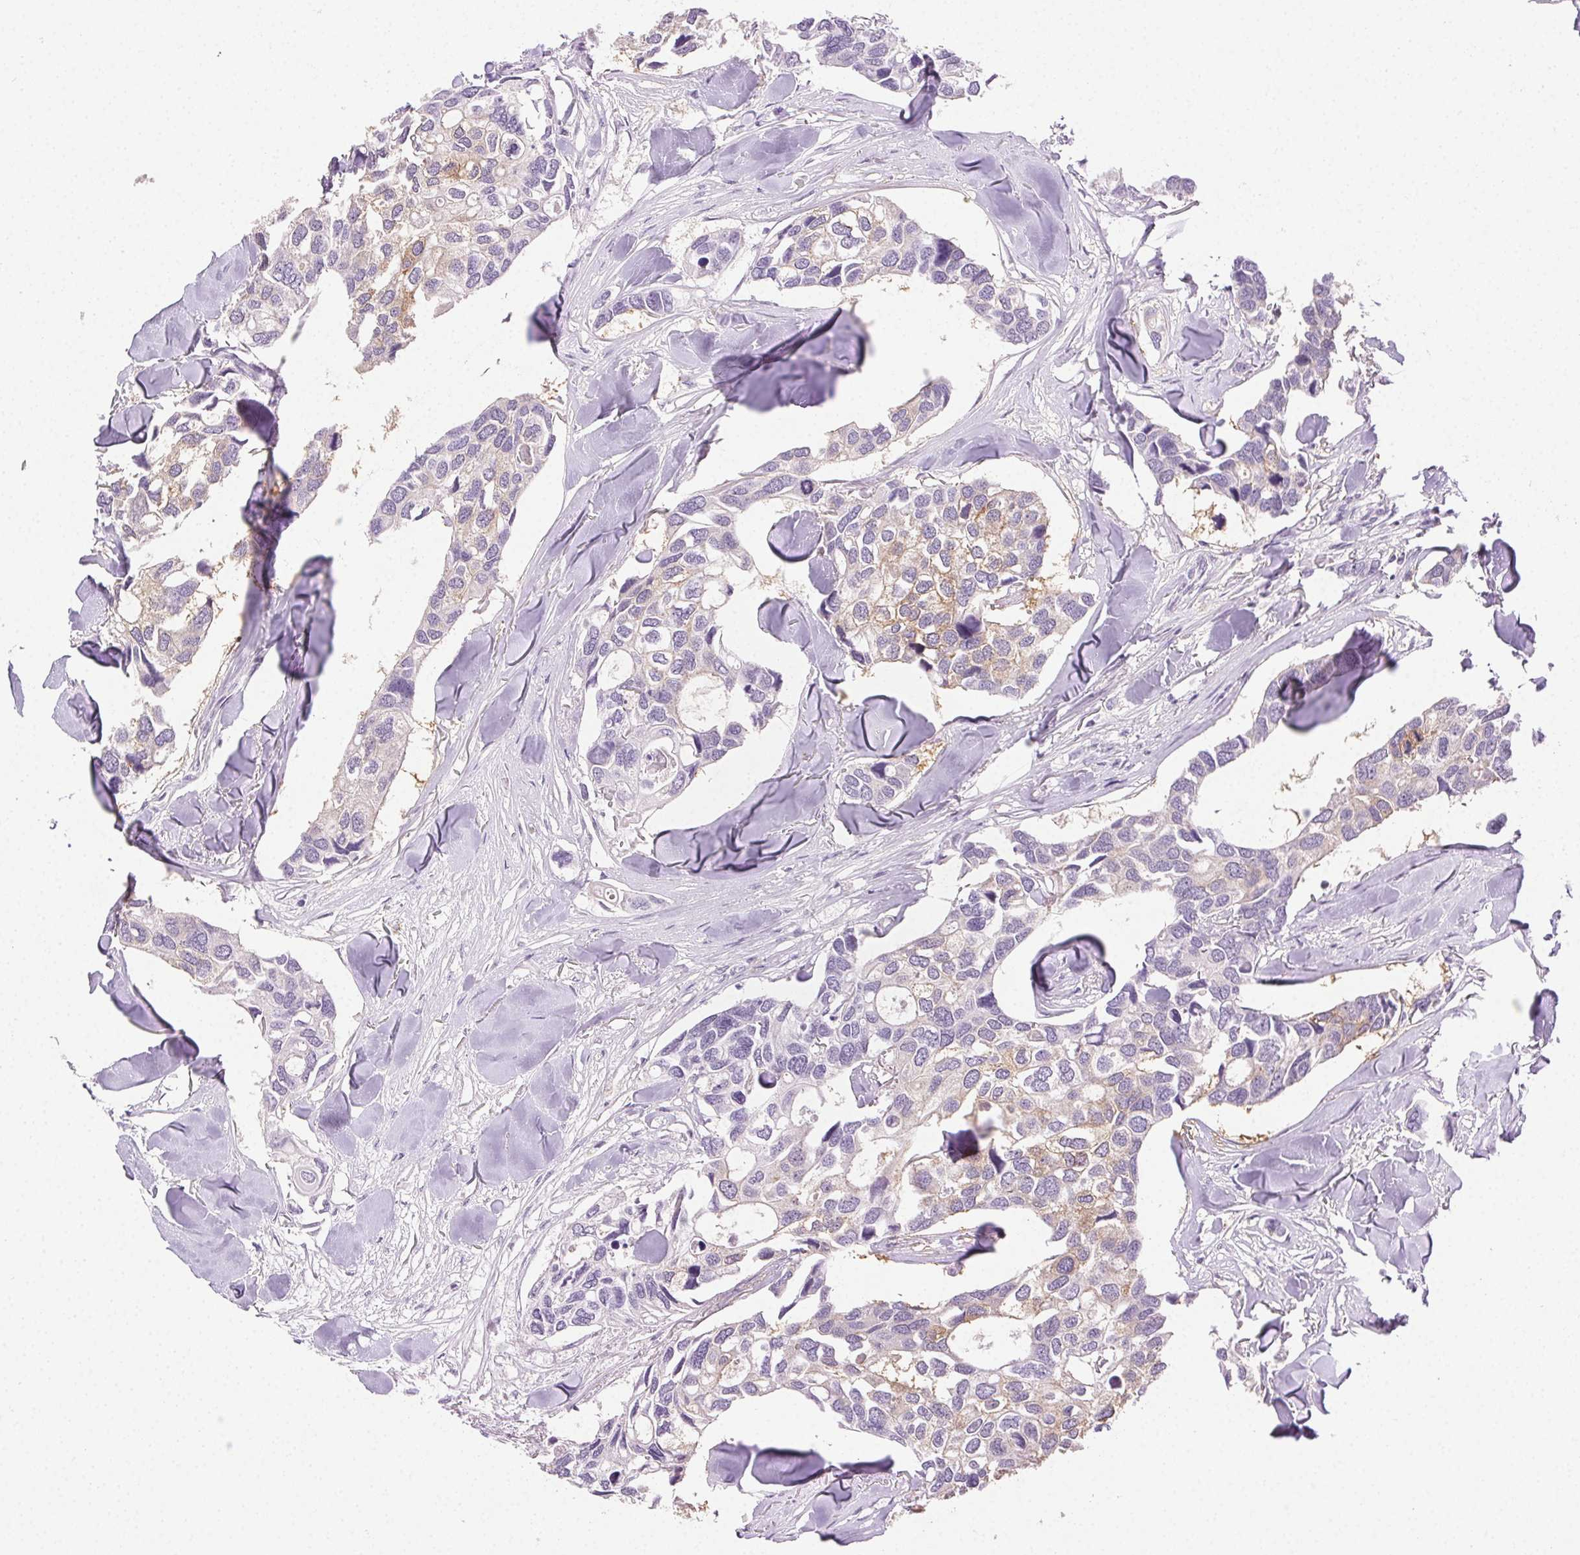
{"staining": {"intensity": "negative", "quantity": "none", "location": "none"}, "tissue": "breast cancer", "cell_type": "Tumor cells", "image_type": "cancer", "snomed": [{"axis": "morphology", "description": "Duct carcinoma"}, {"axis": "topography", "description": "Breast"}], "caption": "Immunohistochemistry (IHC) photomicrograph of human breast cancer stained for a protein (brown), which demonstrates no positivity in tumor cells.", "gene": "AKAP5", "patient": {"sex": "female", "age": 83}}